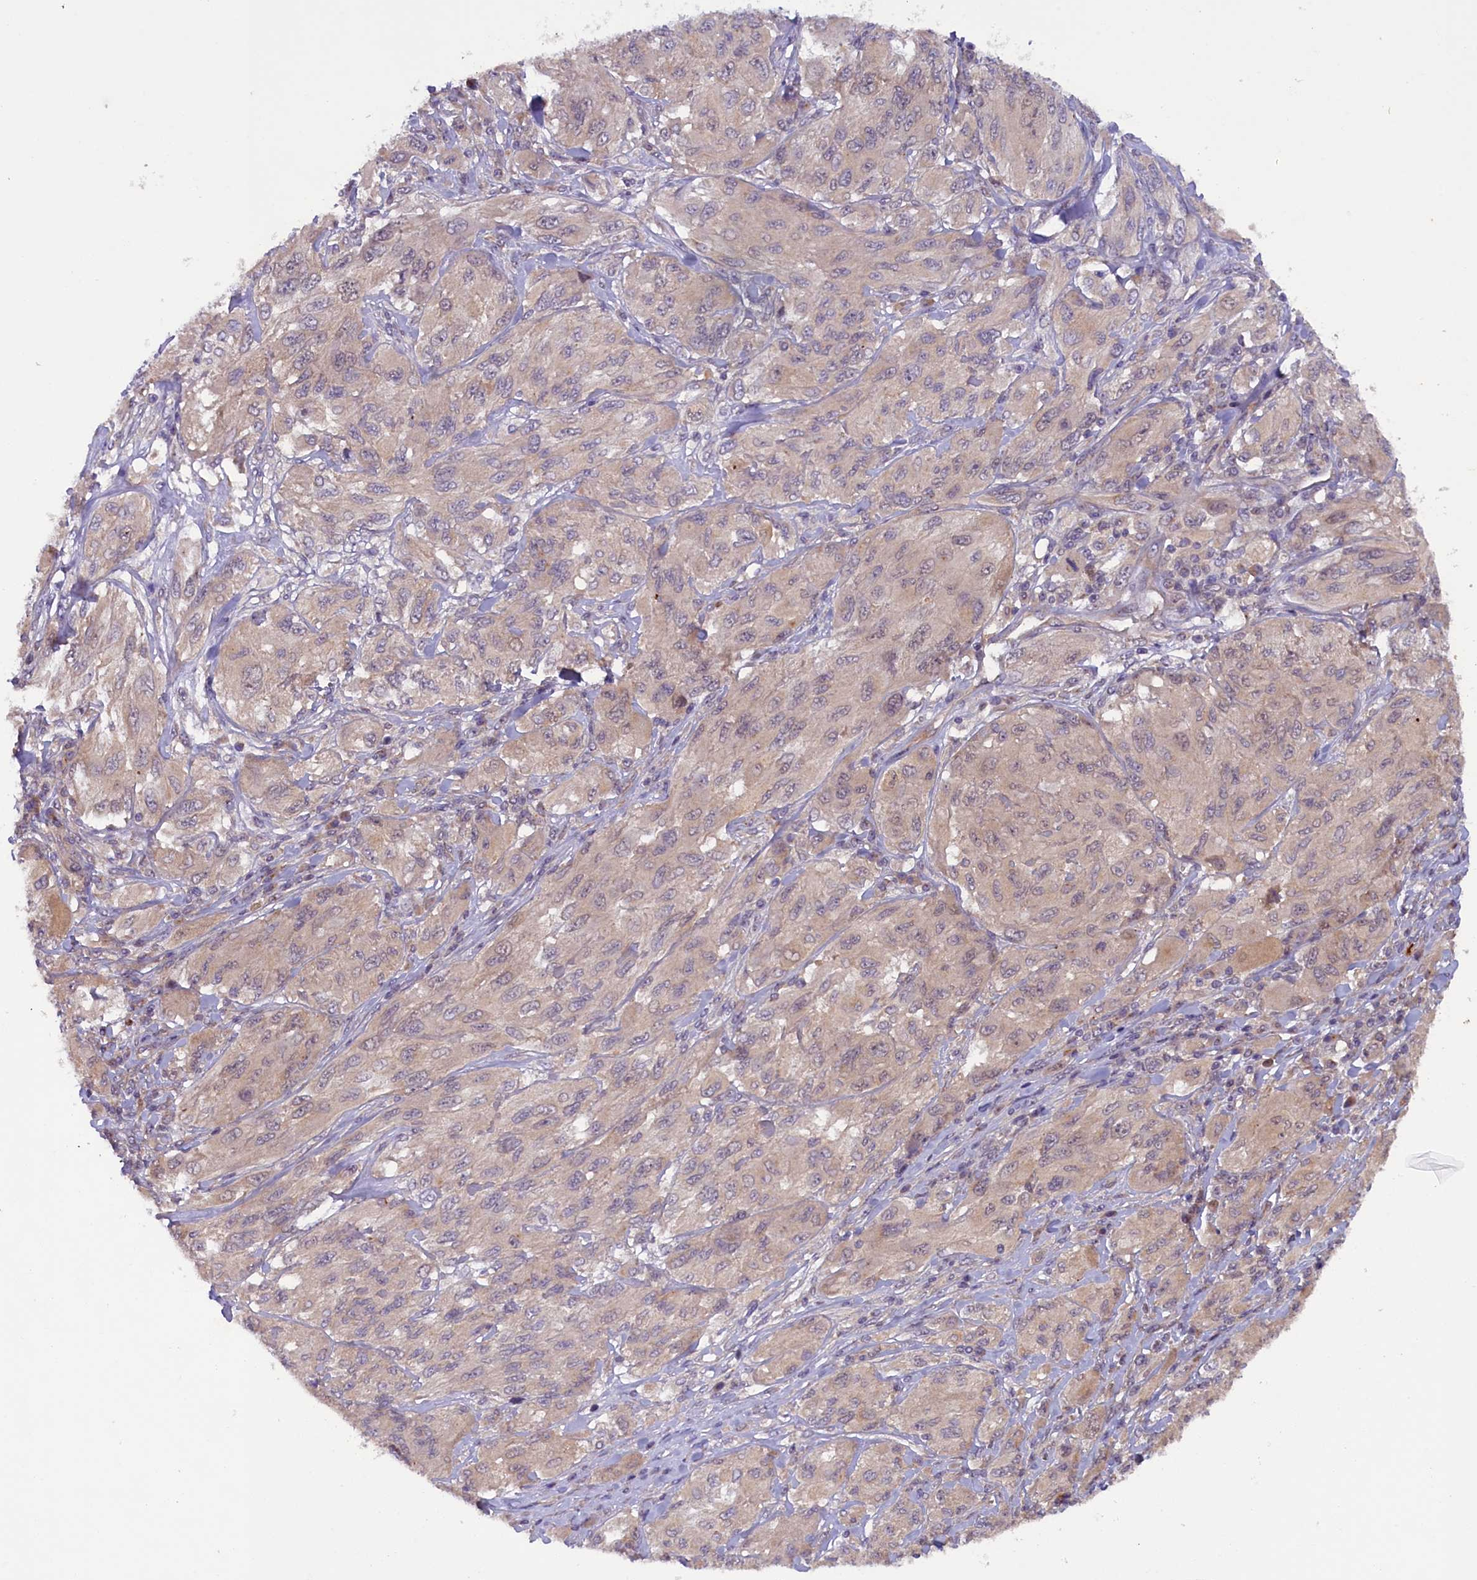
{"staining": {"intensity": "weak", "quantity": "<25%", "location": "cytoplasmic/membranous"}, "tissue": "melanoma", "cell_type": "Tumor cells", "image_type": "cancer", "snomed": [{"axis": "morphology", "description": "Malignant melanoma, NOS"}, {"axis": "topography", "description": "Skin"}], "caption": "High power microscopy micrograph of an IHC histopathology image of melanoma, revealing no significant staining in tumor cells. The staining was performed using DAB to visualize the protein expression in brown, while the nuclei were stained in blue with hematoxylin (Magnification: 20x).", "gene": "CCDC9B", "patient": {"sex": "female", "age": 91}}